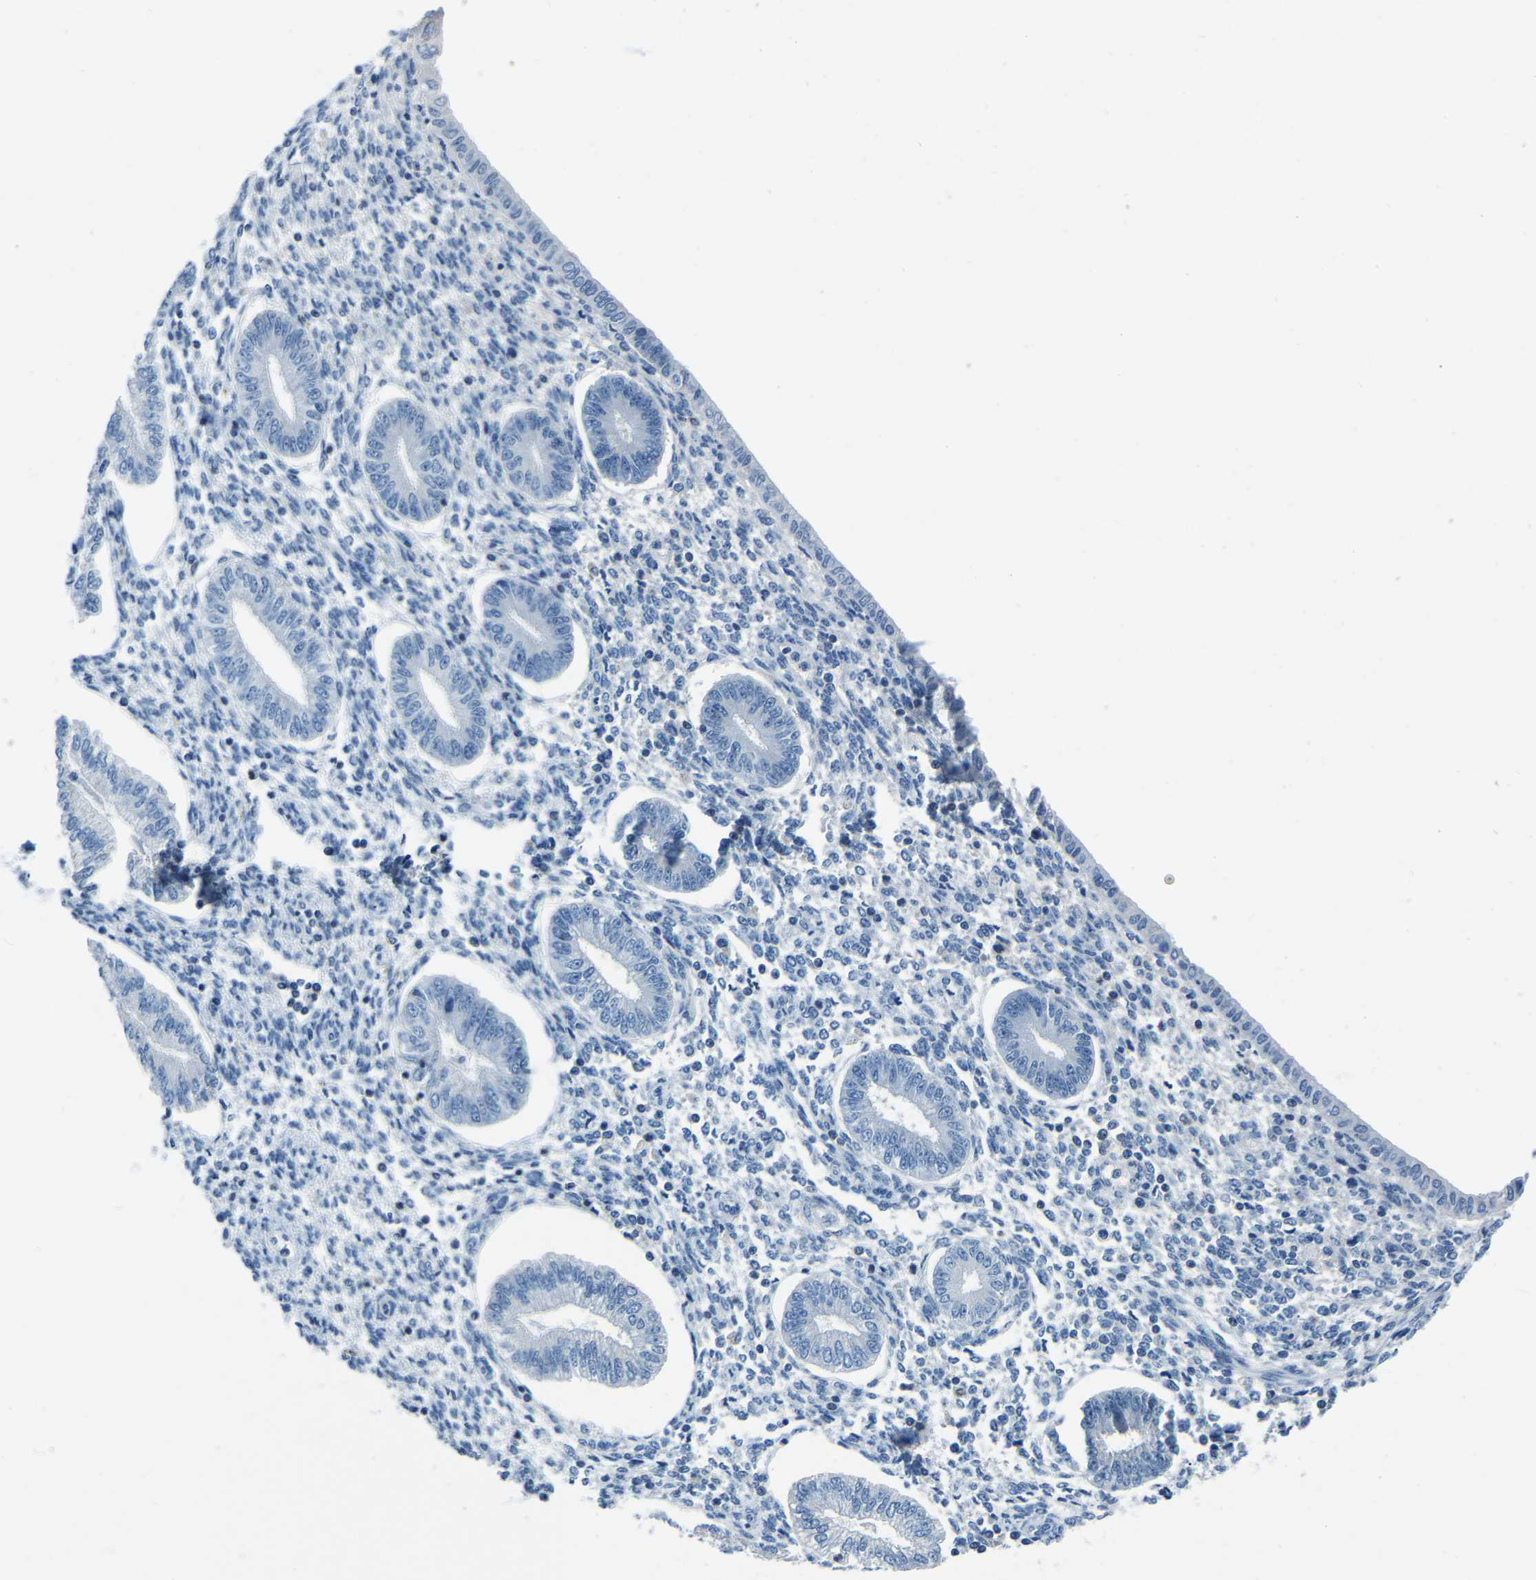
{"staining": {"intensity": "negative", "quantity": "none", "location": "none"}, "tissue": "endometrium", "cell_type": "Cells in endometrial stroma", "image_type": "normal", "snomed": [{"axis": "morphology", "description": "Normal tissue, NOS"}, {"axis": "topography", "description": "Endometrium"}], "caption": "IHC of normal endometrium reveals no positivity in cells in endometrial stroma.", "gene": "XIRP1", "patient": {"sex": "female", "age": 50}}